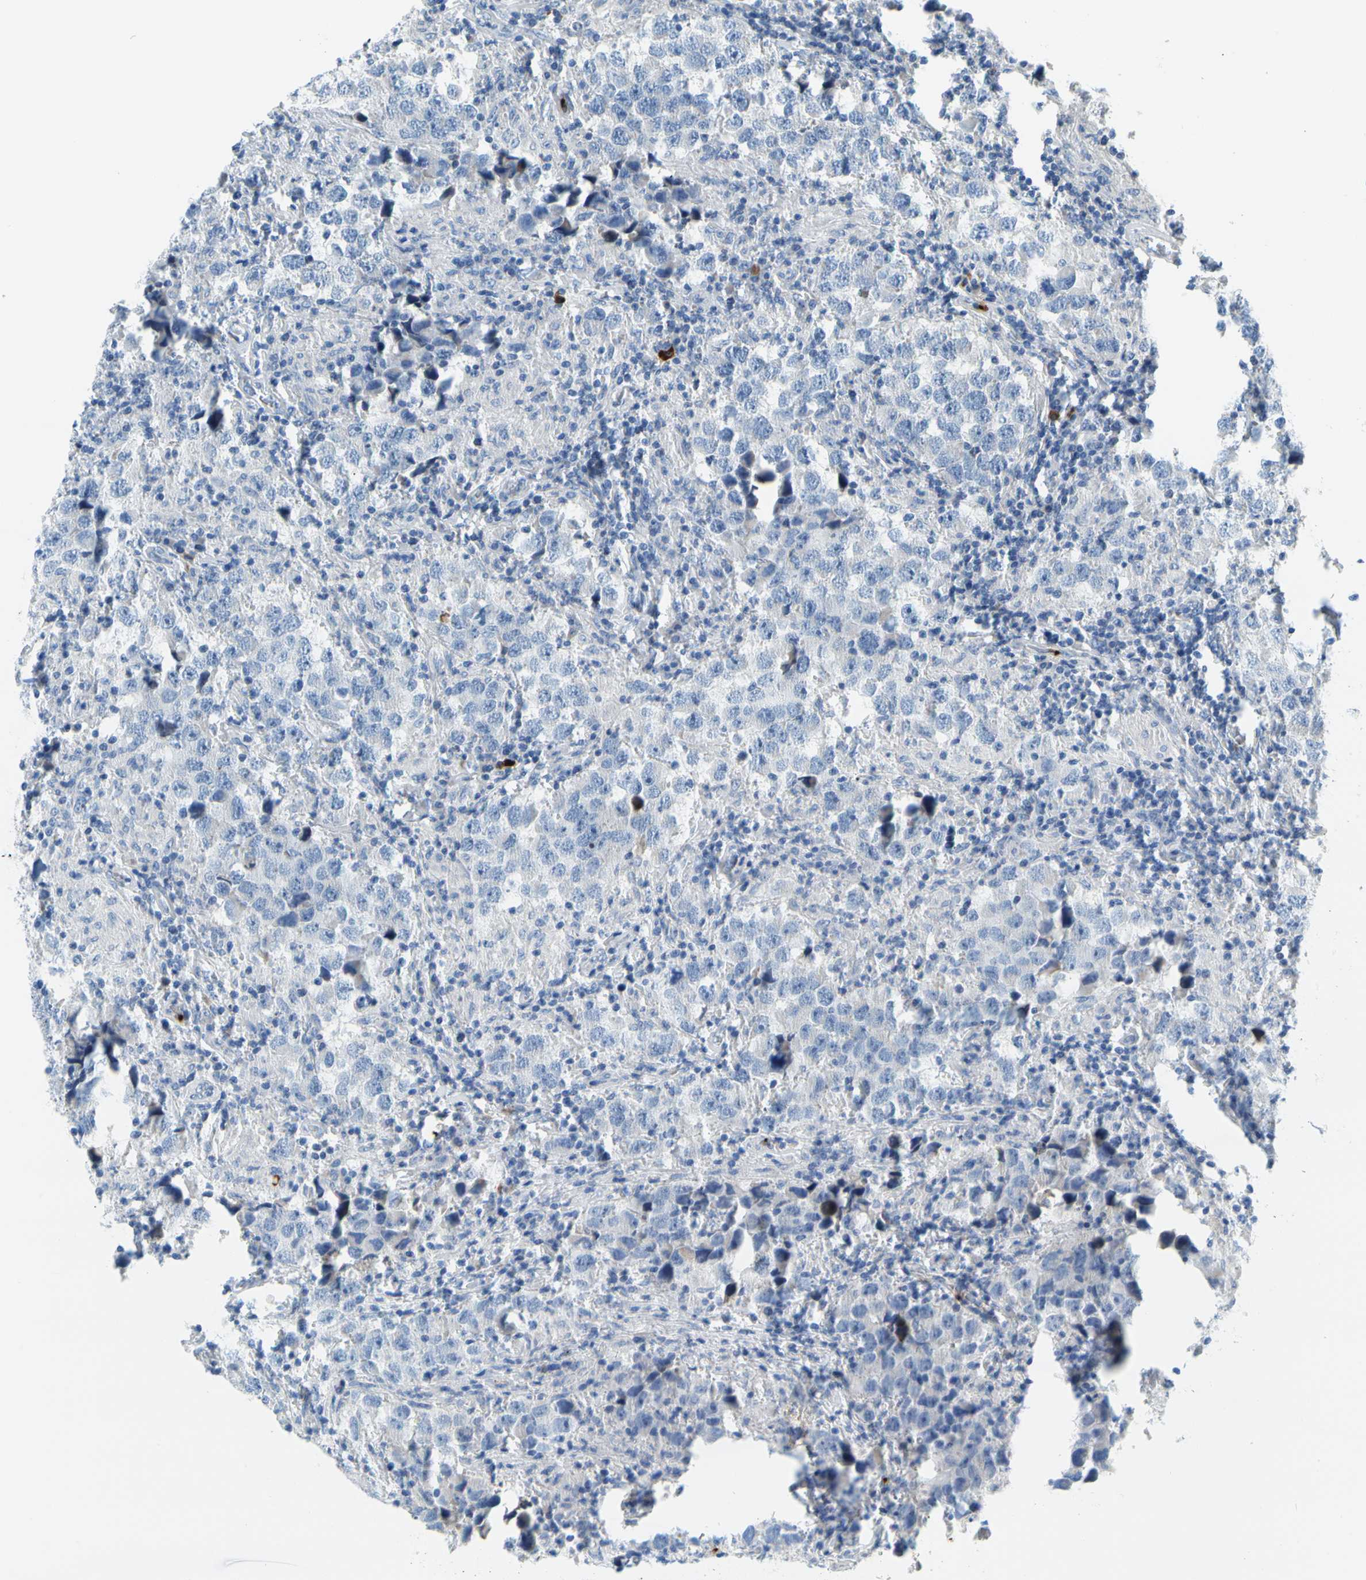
{"staining": {"intensity": "negative", "quantity": "none", "location": "none"}, "tissue": "testis cancer", "cell_type": "Tumor cells", "image_type": "cancer", "snomed": [{"axis": "morphology", "description": "Carcinoma, Embryonal, NOS"}, {"axis": "topography", "description": "Testis"}], "caption": "DAB (3,3'-diaminobenzidine) immunohistochemical staining of human testis cancer (embryonal carcinoma) reveals no significant staining in tumor cells.", "gene": "PPBP", "patient": {"sex": "male", "age": 21}}